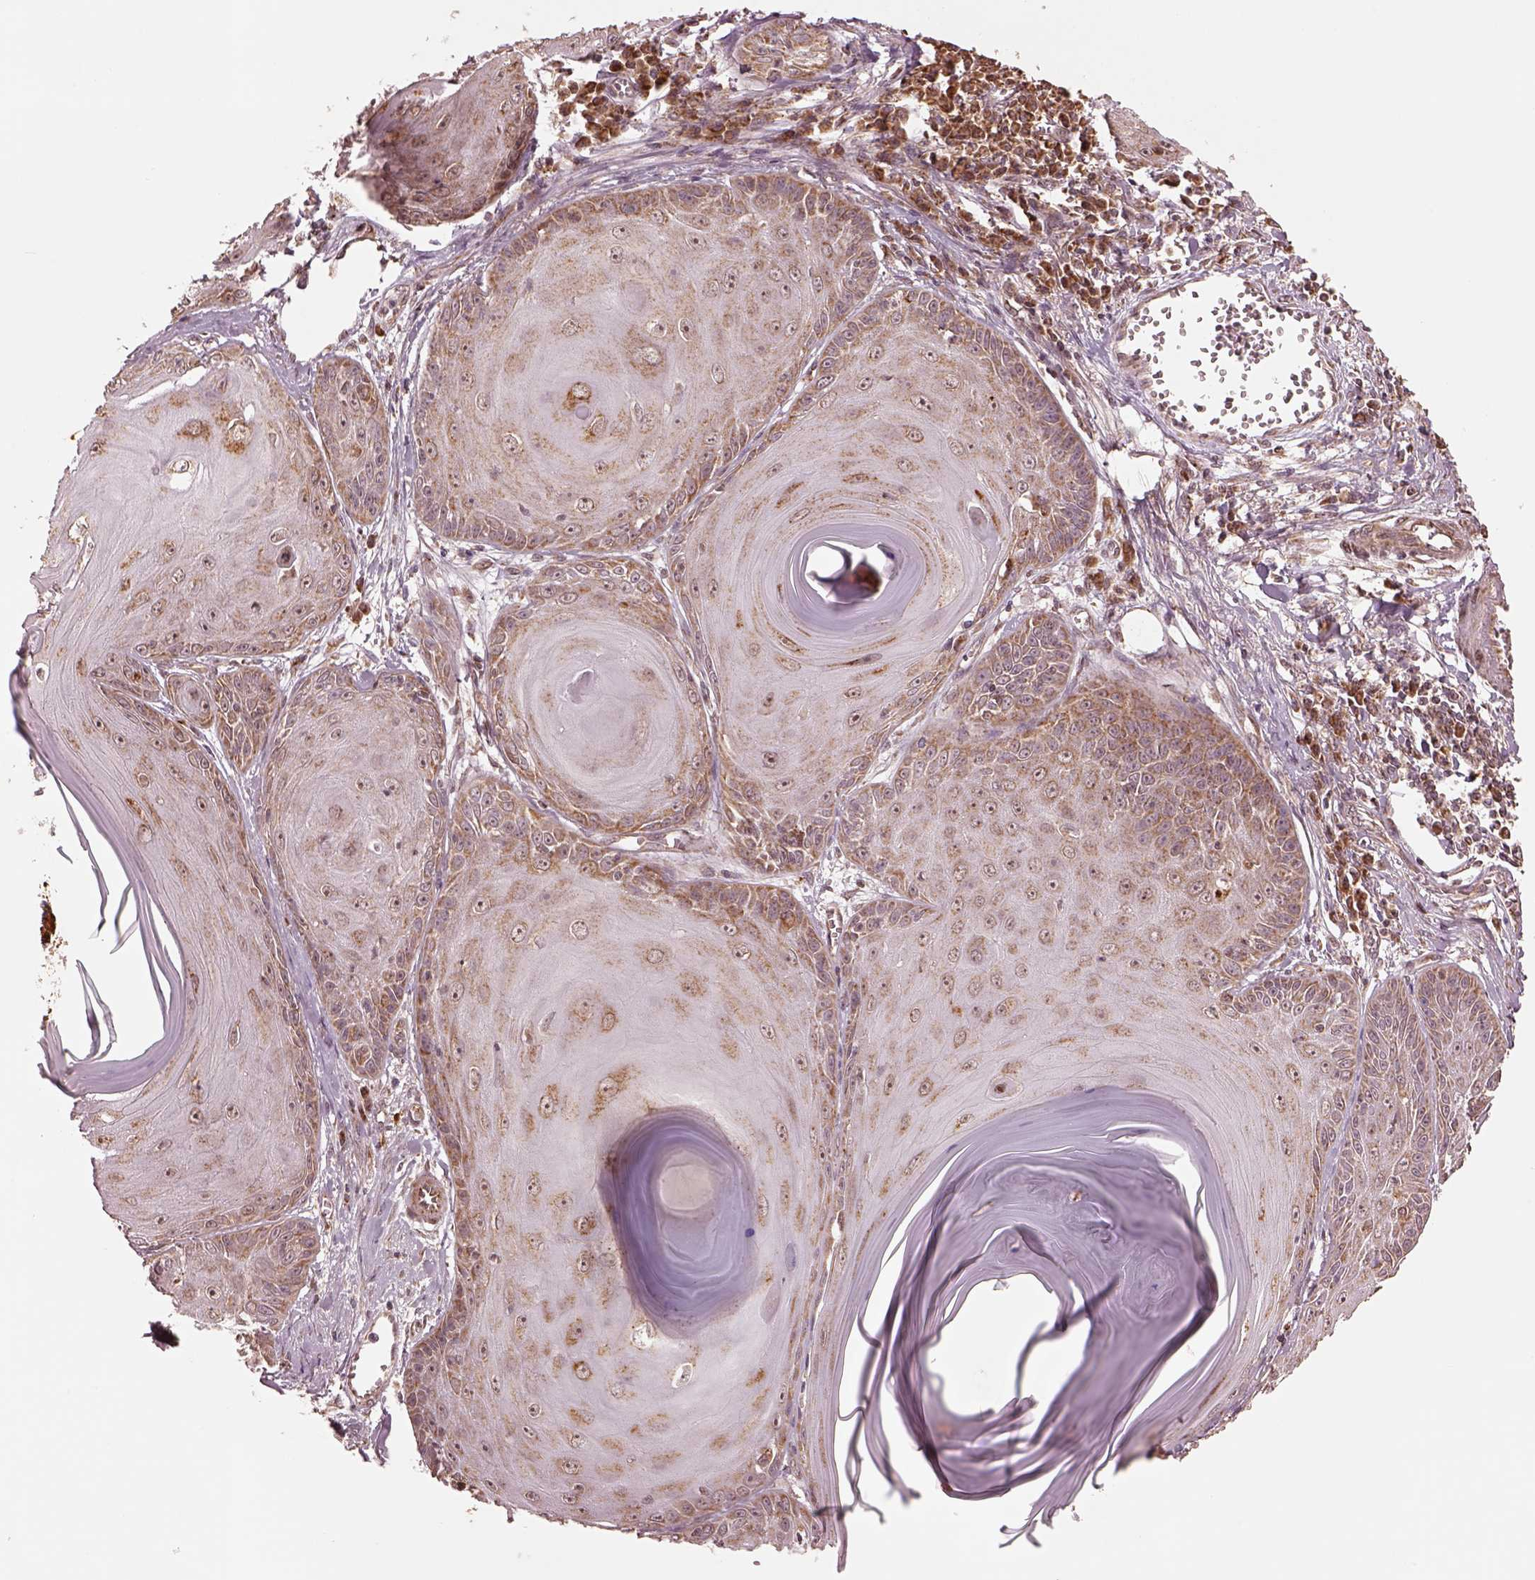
{"staining": {"intensity": "moderate", "quantity": ">75%", "location": "cytoplasmic/membranous"}, "tissue": "skin cancer", "cell_type": "Tumor cells", "image_type": "cancer", "snomed": [{"axis": "morphology", "description": "Squamous cell carcinoma, NOS"}, {"axis": "topography", "description": "Skin"}, {"axis": "topography", "description": "Vulva"}], "caption": "Brown immunohistochemical staining in human skin cancer exhibits moderate cytoplasmic/membranous positivity in approximately >75% of tumor cells. The staining is performed using DAB (3,3'-diaminobenzidine) brown chromogen to label protein expression. The nuclei are counter-stained blue using hematoxylin.", "gene": "SEL1L3", "patient": {"sex": "female", "age": 85}}